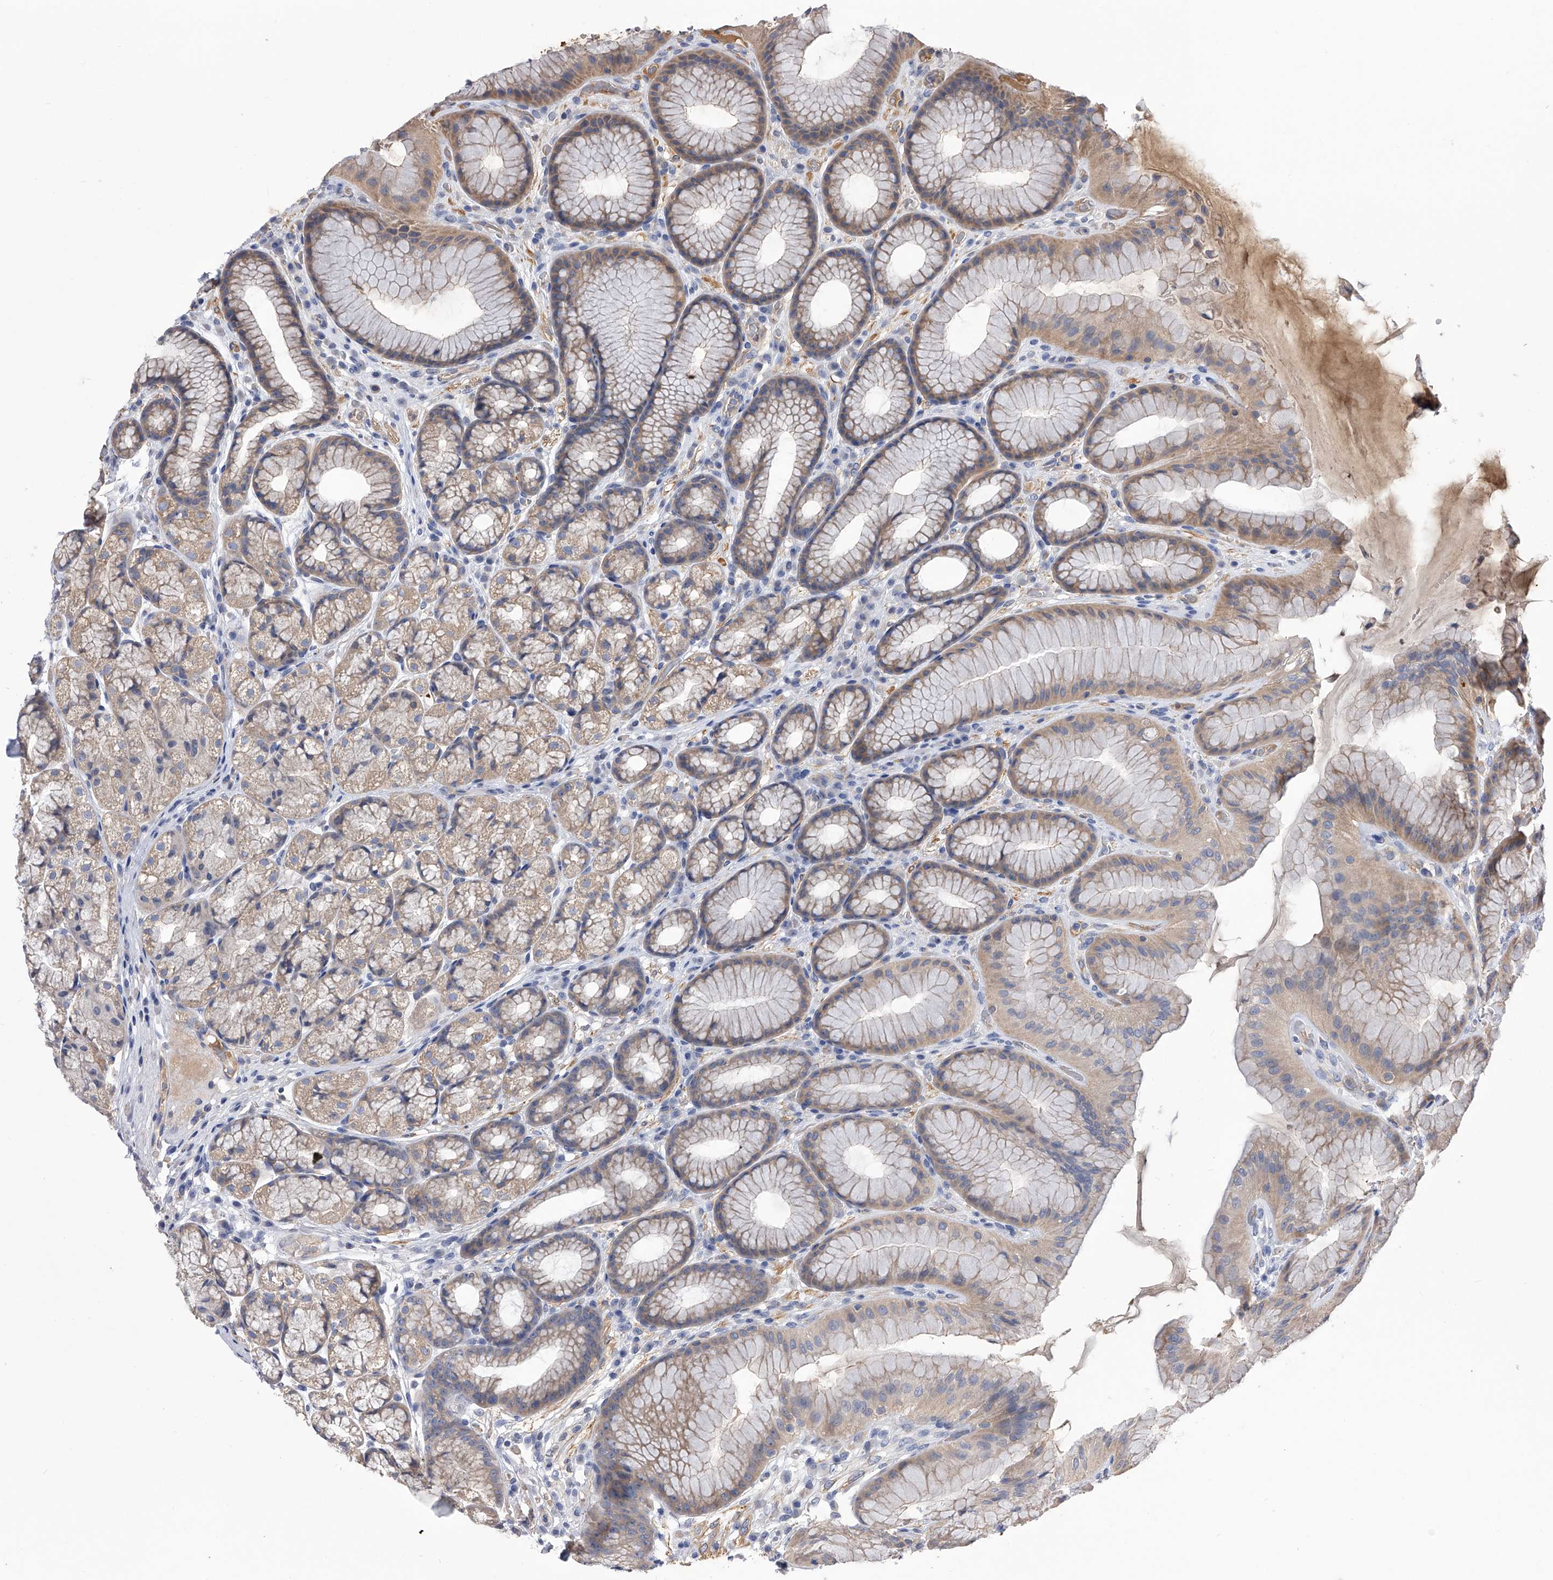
{"staining": {"intensity": "moderate", "quantity": "25%-75%", "location": "cytoplasmic/membranous"}, "tissue": "stomach", "cell_type": "Glandular cells", "image_type": "normal", "snomed": [{"axis": "morphology", "description": "Normal tissue, NOS"}, {"axis": "topography", "description": "Stomach"}], "caption": "Immunohistochemistry (IHC) staining of unremarkable stomach, which shows medium levels of moderate cytoplasmic/membranous staining in approximately 25%-75% of glandular cells indicating moderate cytoplasmic/membranous protein expression. The staining was performed using DAB (3,3'-diaminobenzidine) (brown) for protein detection and nuclei were counterstained in hematoxylin (blue).", "gene": "CUL7", "patient": {"sex": "male", "age": 57}}